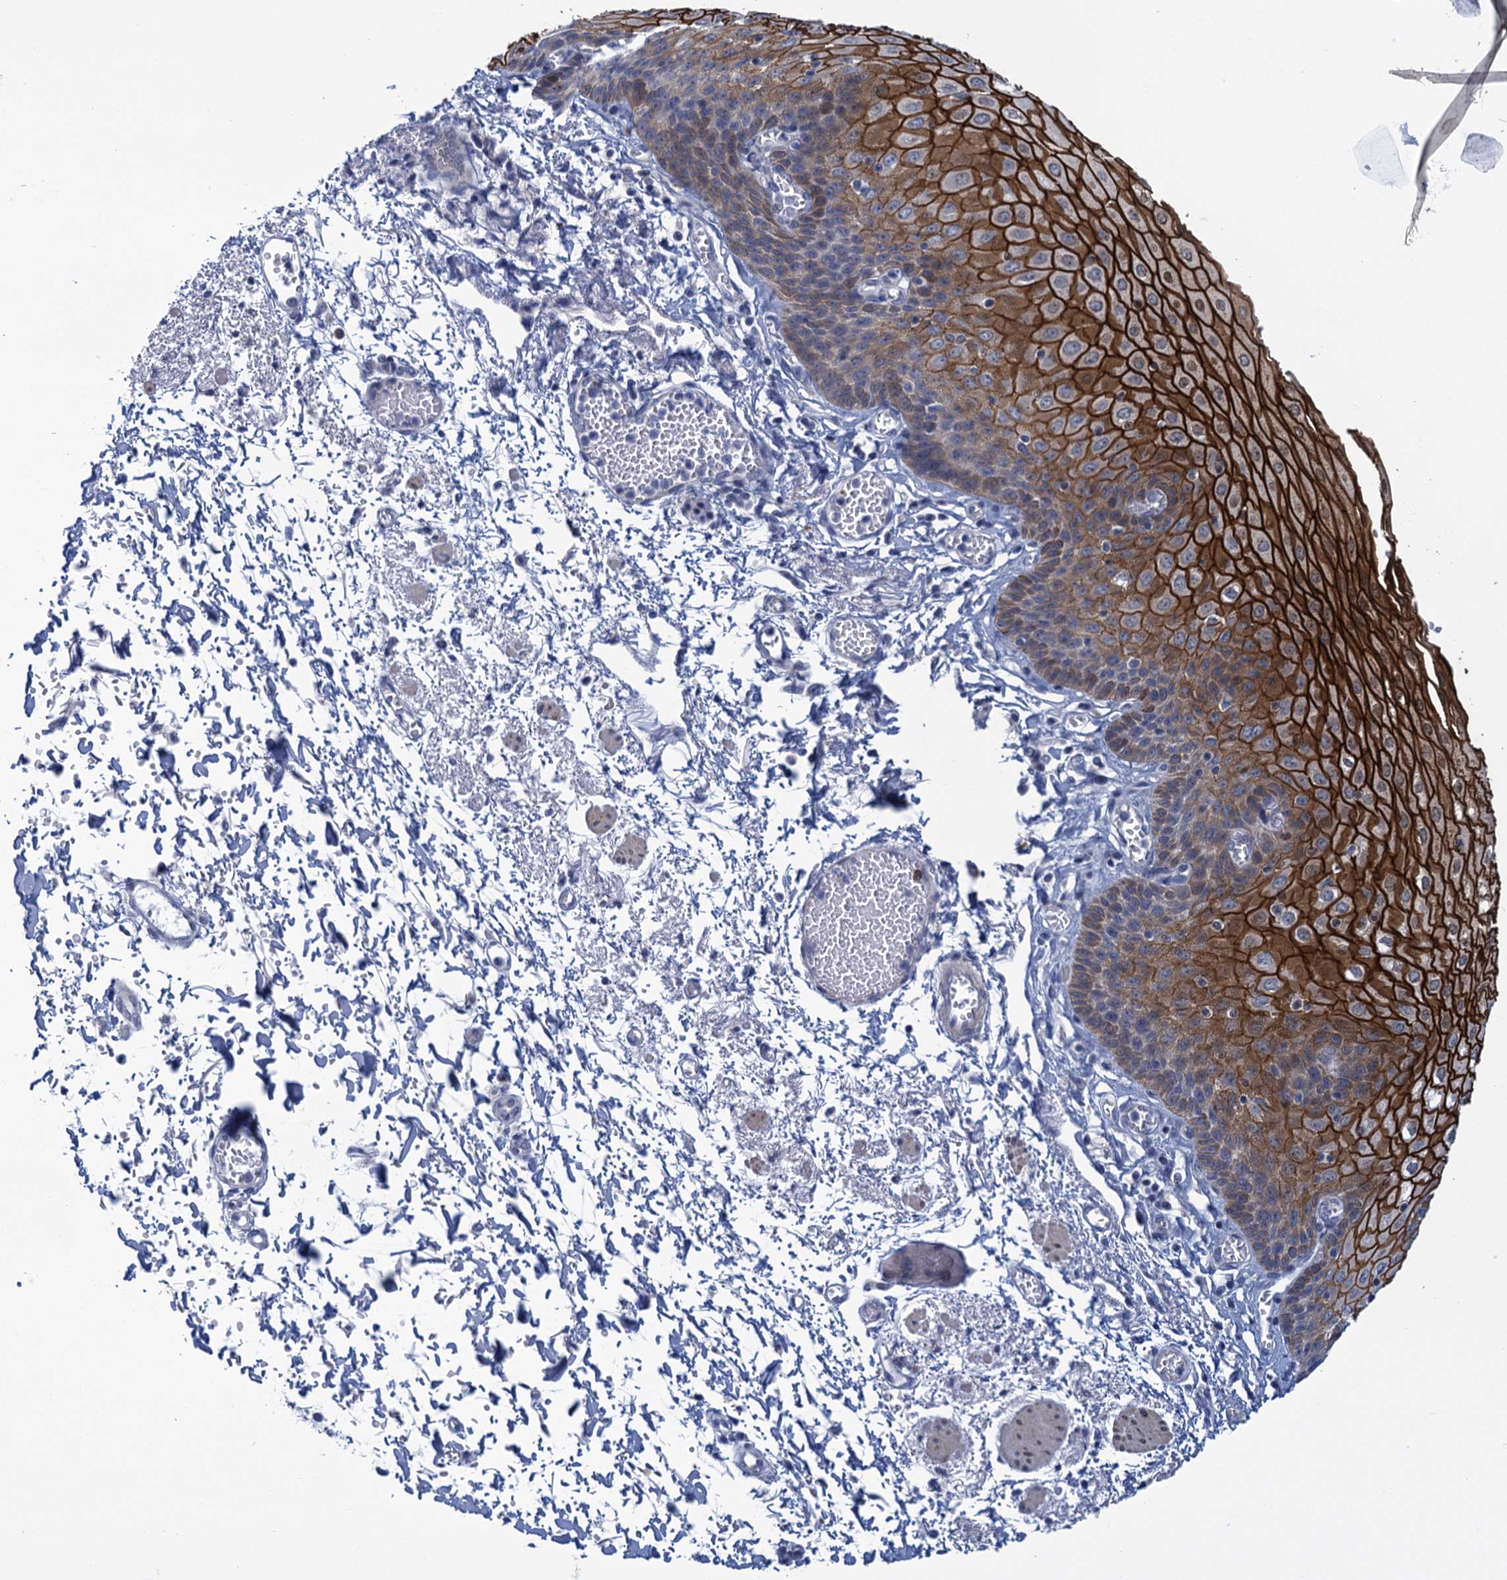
{"staining": {"intensity": "strong", "quantity": "25%-75%", "location": "cytoplasmic/membranous"}, "tissue": "esophagus", "cell_type": "Squamous epithelial cells", "image_type": "normal", "snomed": [{"axis": "morphology", "description": "Normal tissue, NOS"}, {"axis": "topography", "description": "Esophagus"}], "caption": "A photomicrograph of human esophagus stained for a protein demonstrates strong cytoplasmic/membranous brown staining in squamous epithelial cells.", "gene": "SCEL", "patient": {"sex": "male", "age": 81}}